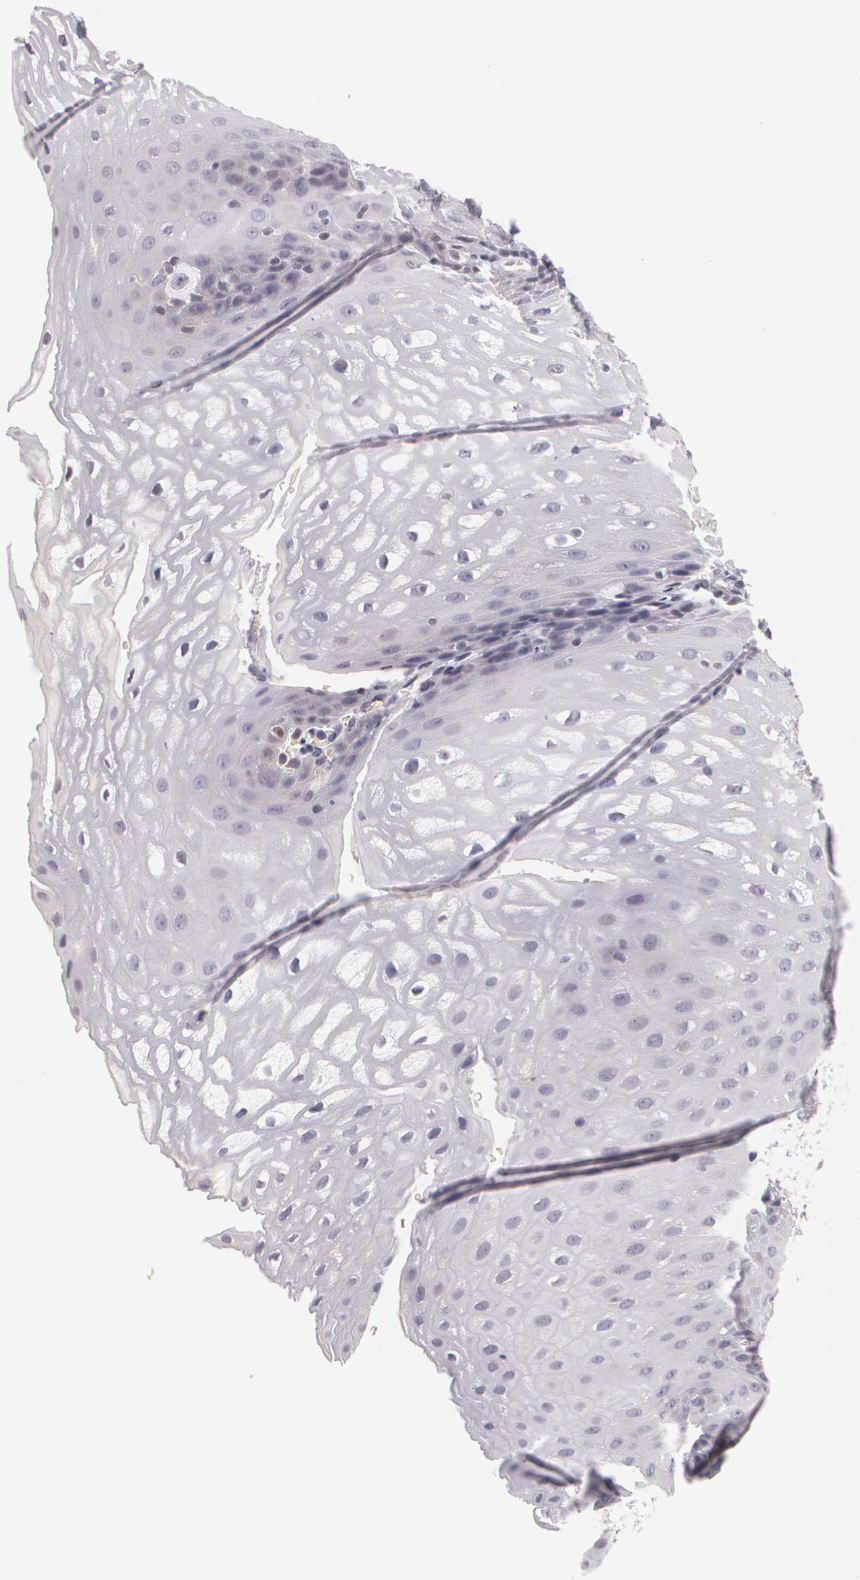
{"staining": {"intensity": "negative", "quantity": "none", "location": "none"}, "tissue": "esophagus", "cell_type": "Squamous epithelial cells", "image_type": "normal", "snomed": [{"axis": "morphology", "description": "Normal tissue, NOS"}, {"axis": "topography", "description": "Esophagus"}], "caption": "Human esophagus stained for a protein using immunohistochemistry (IHC) reveals no staining in squamous epithelial cells.", "gene": "ZBTB16", "patient": {"sex": "female", "age": 61}}